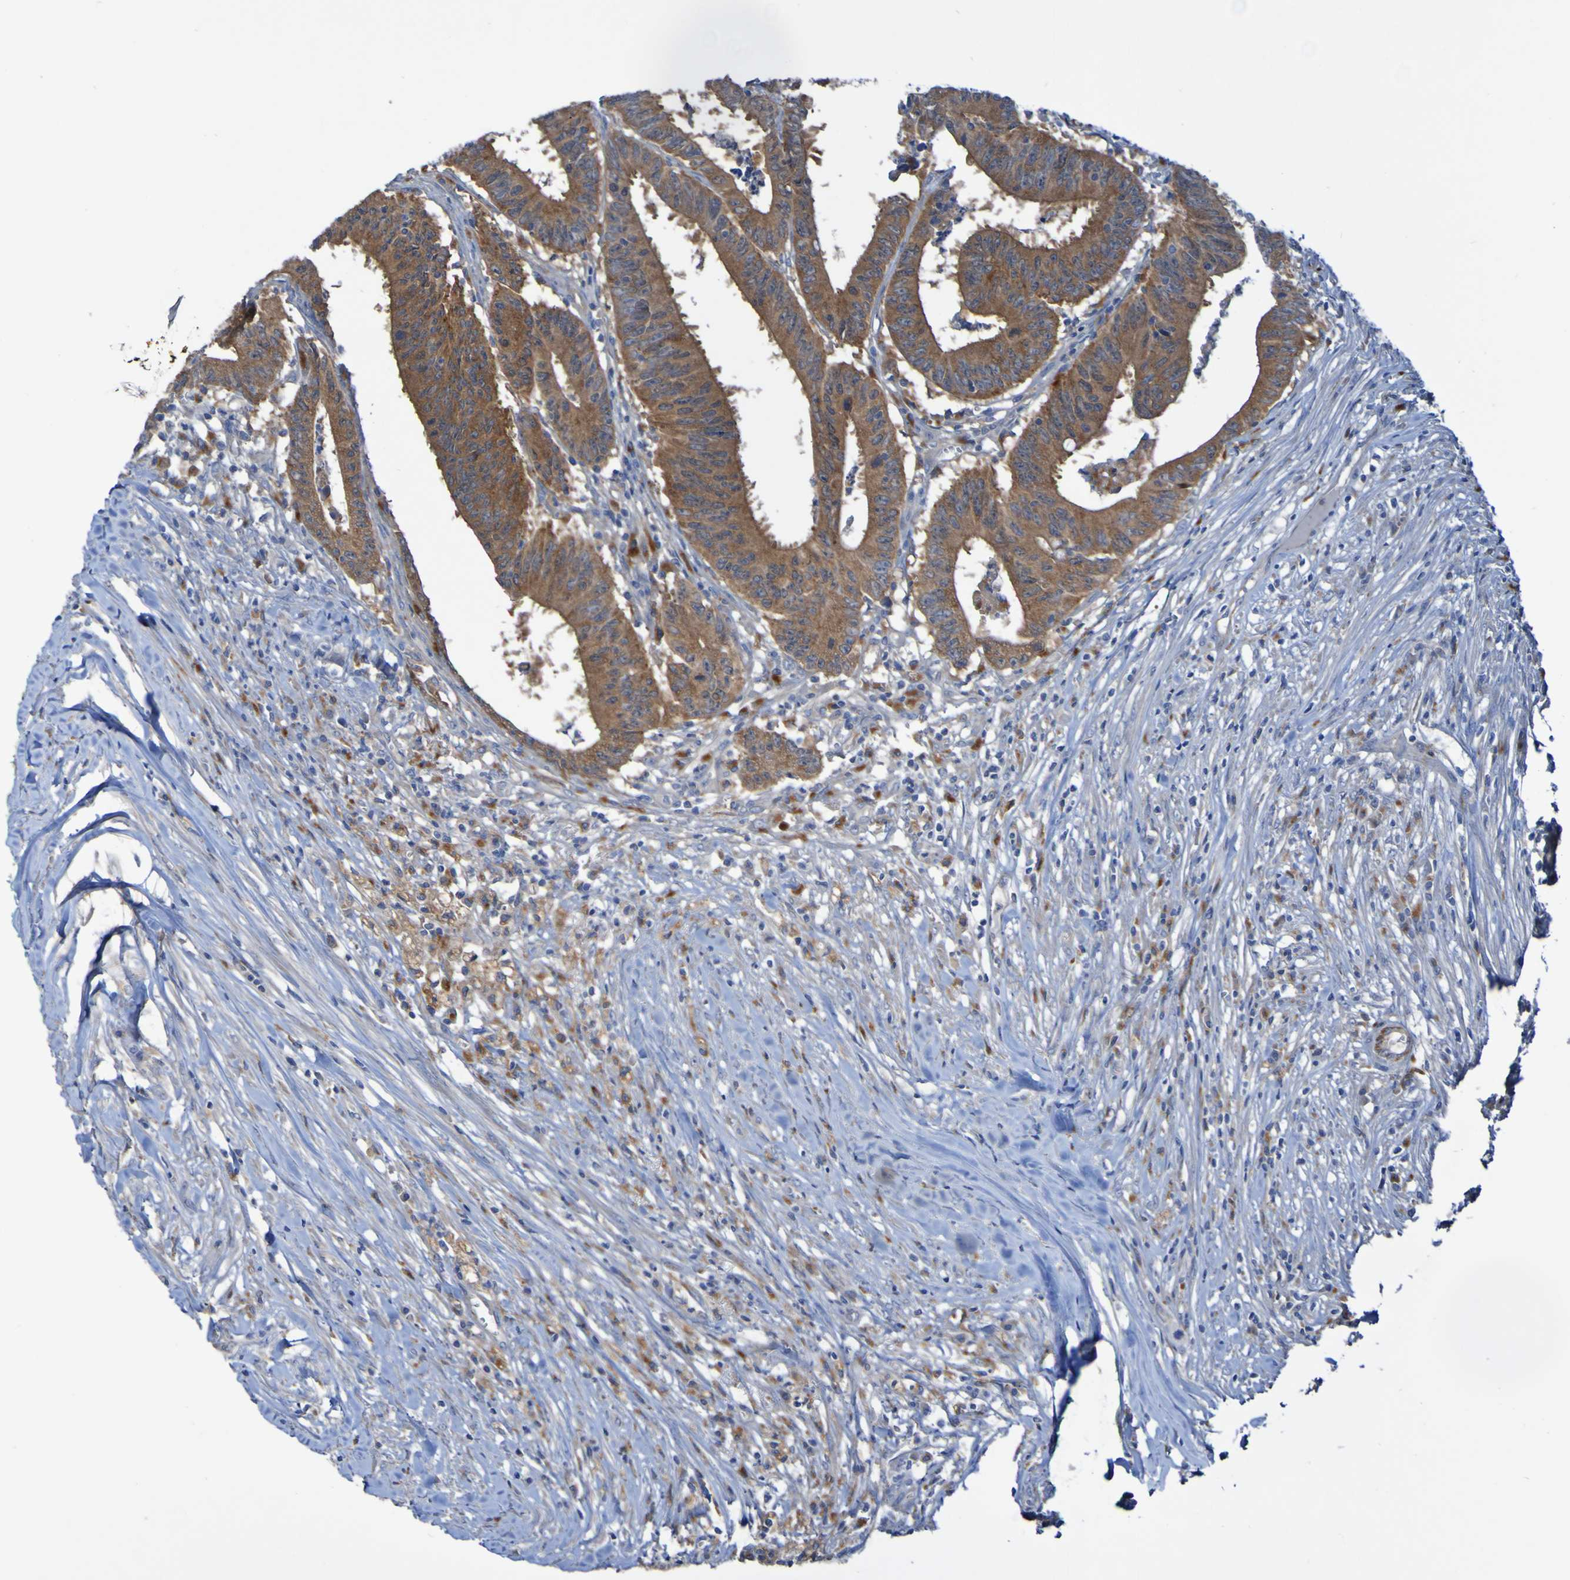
{"staining": {"intensity": "moderate", "quantity": "25%-75%", "location": "cytoplasmic/membranous"}, "tissue": "colorectal cancer", "cell_type": "Tumor cells", "image_type": "cancer", "snomed": [{"axis": "morphology", "description": "Adenocarcinoma, NOS"}, {"axis": "topography", "description": "Colon"}], "caption": "IHC micrograph of human colorectal adenocarcinoma stained for a protein (brown), which demonstrates medium levels of moderate cytoplasmic/membranous expression in about 25%-75% of tumor cells.", "gene": "ARHGEF16", "patient": {"sex": "male", "age": 45}}